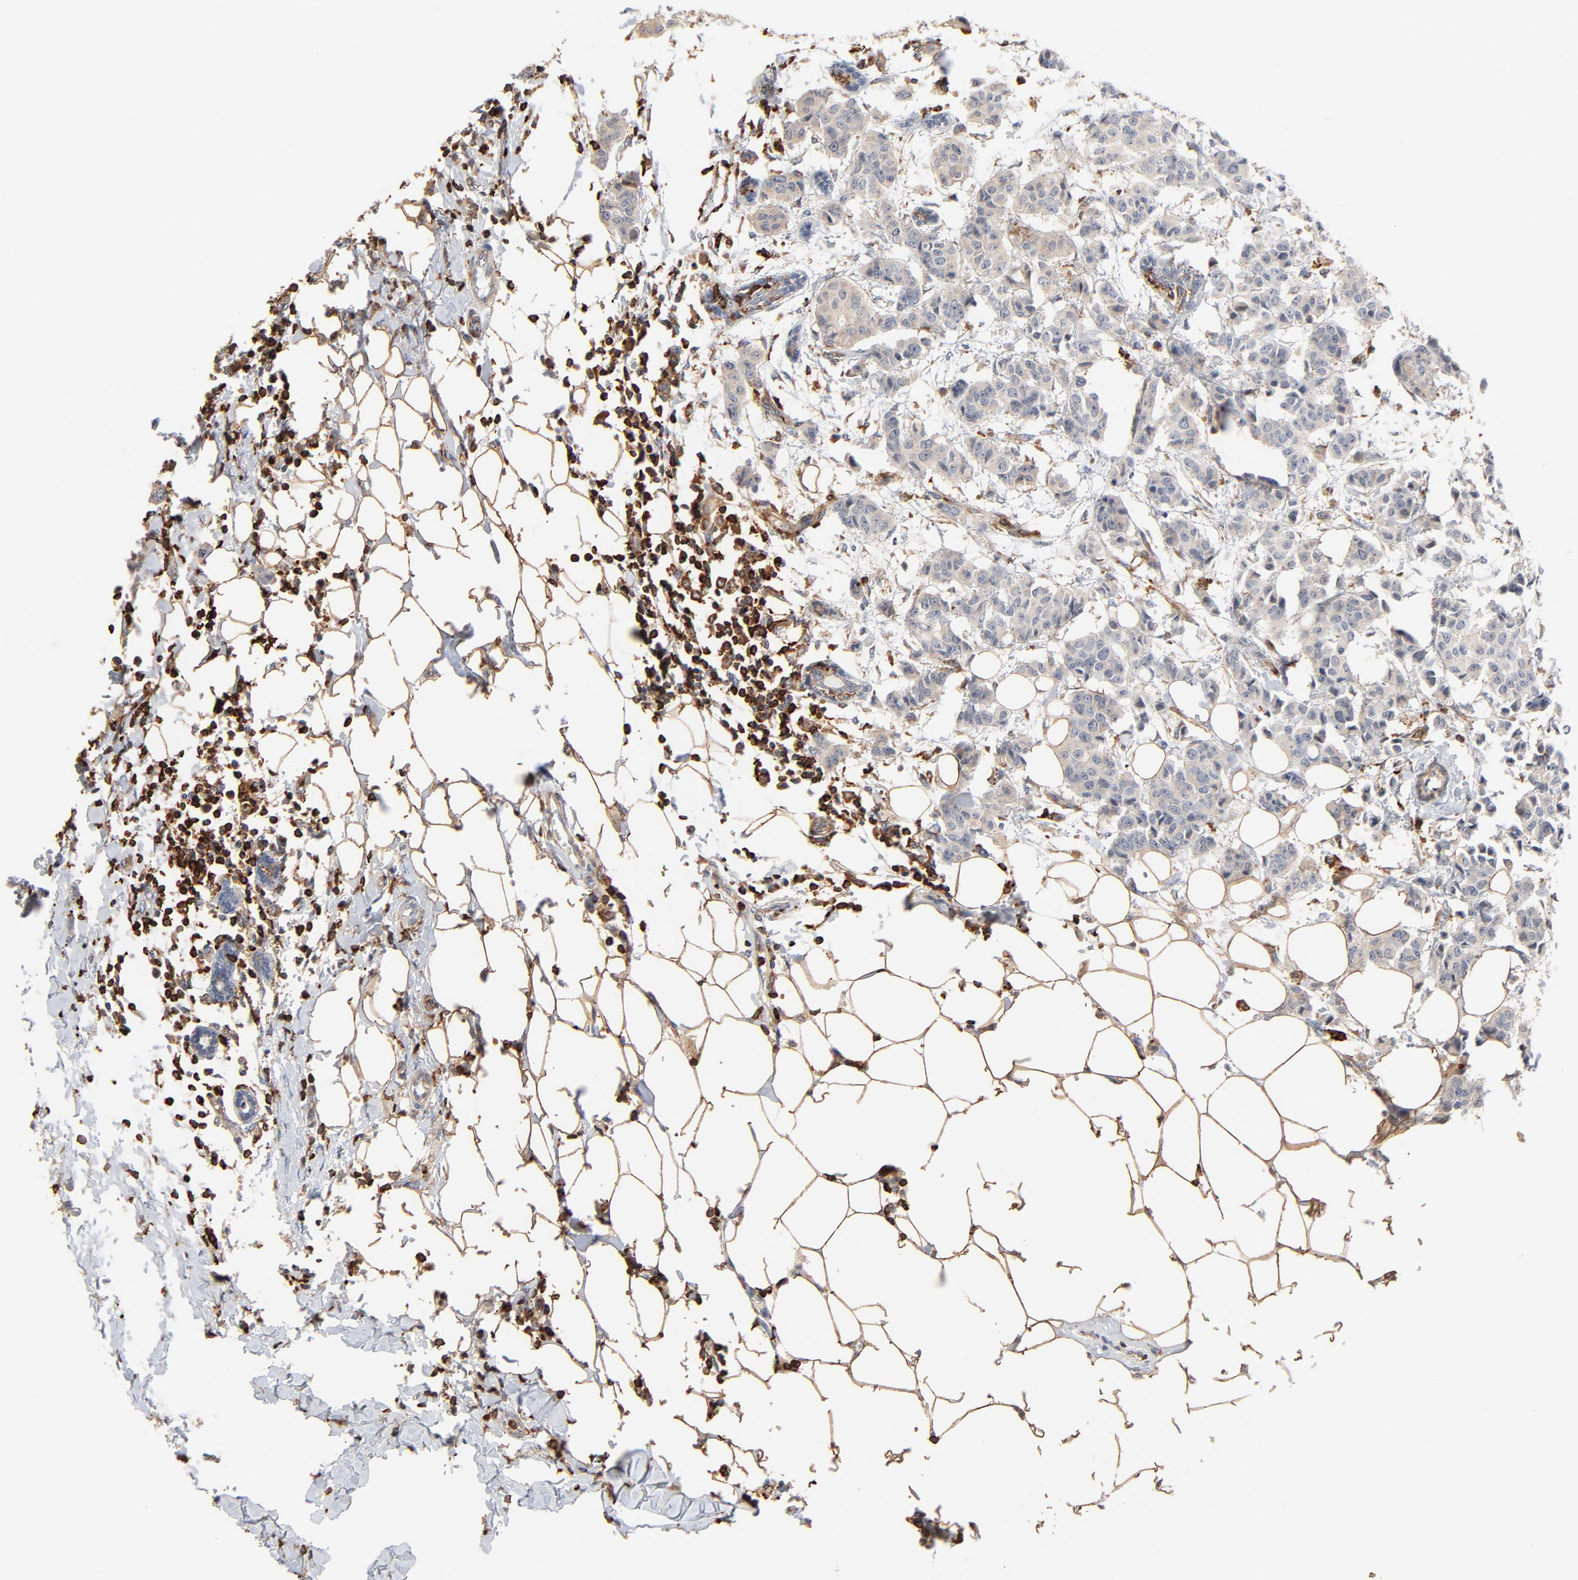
{"staining": {"intensity": "weak", "quantity": "25%-75%", "location": "cytoplasmic/membranous"}, "tissue": "breast cancer", "cell_type": "Tumor cells", "image_type": "cancer", "snomed": [{"axis": "morphology", "description": "Duct carcinoma"}, {"axis": "topography", "description": "Breast"}], "caption": "Brown immunohistochemical staining in breast cancer exhibits weak cytoplasmic/membranous positivity in approximately 25%-75% of tumor cells.", "gene": "SH3KBP1", "patient": {"sex": "female", "age": 40}}